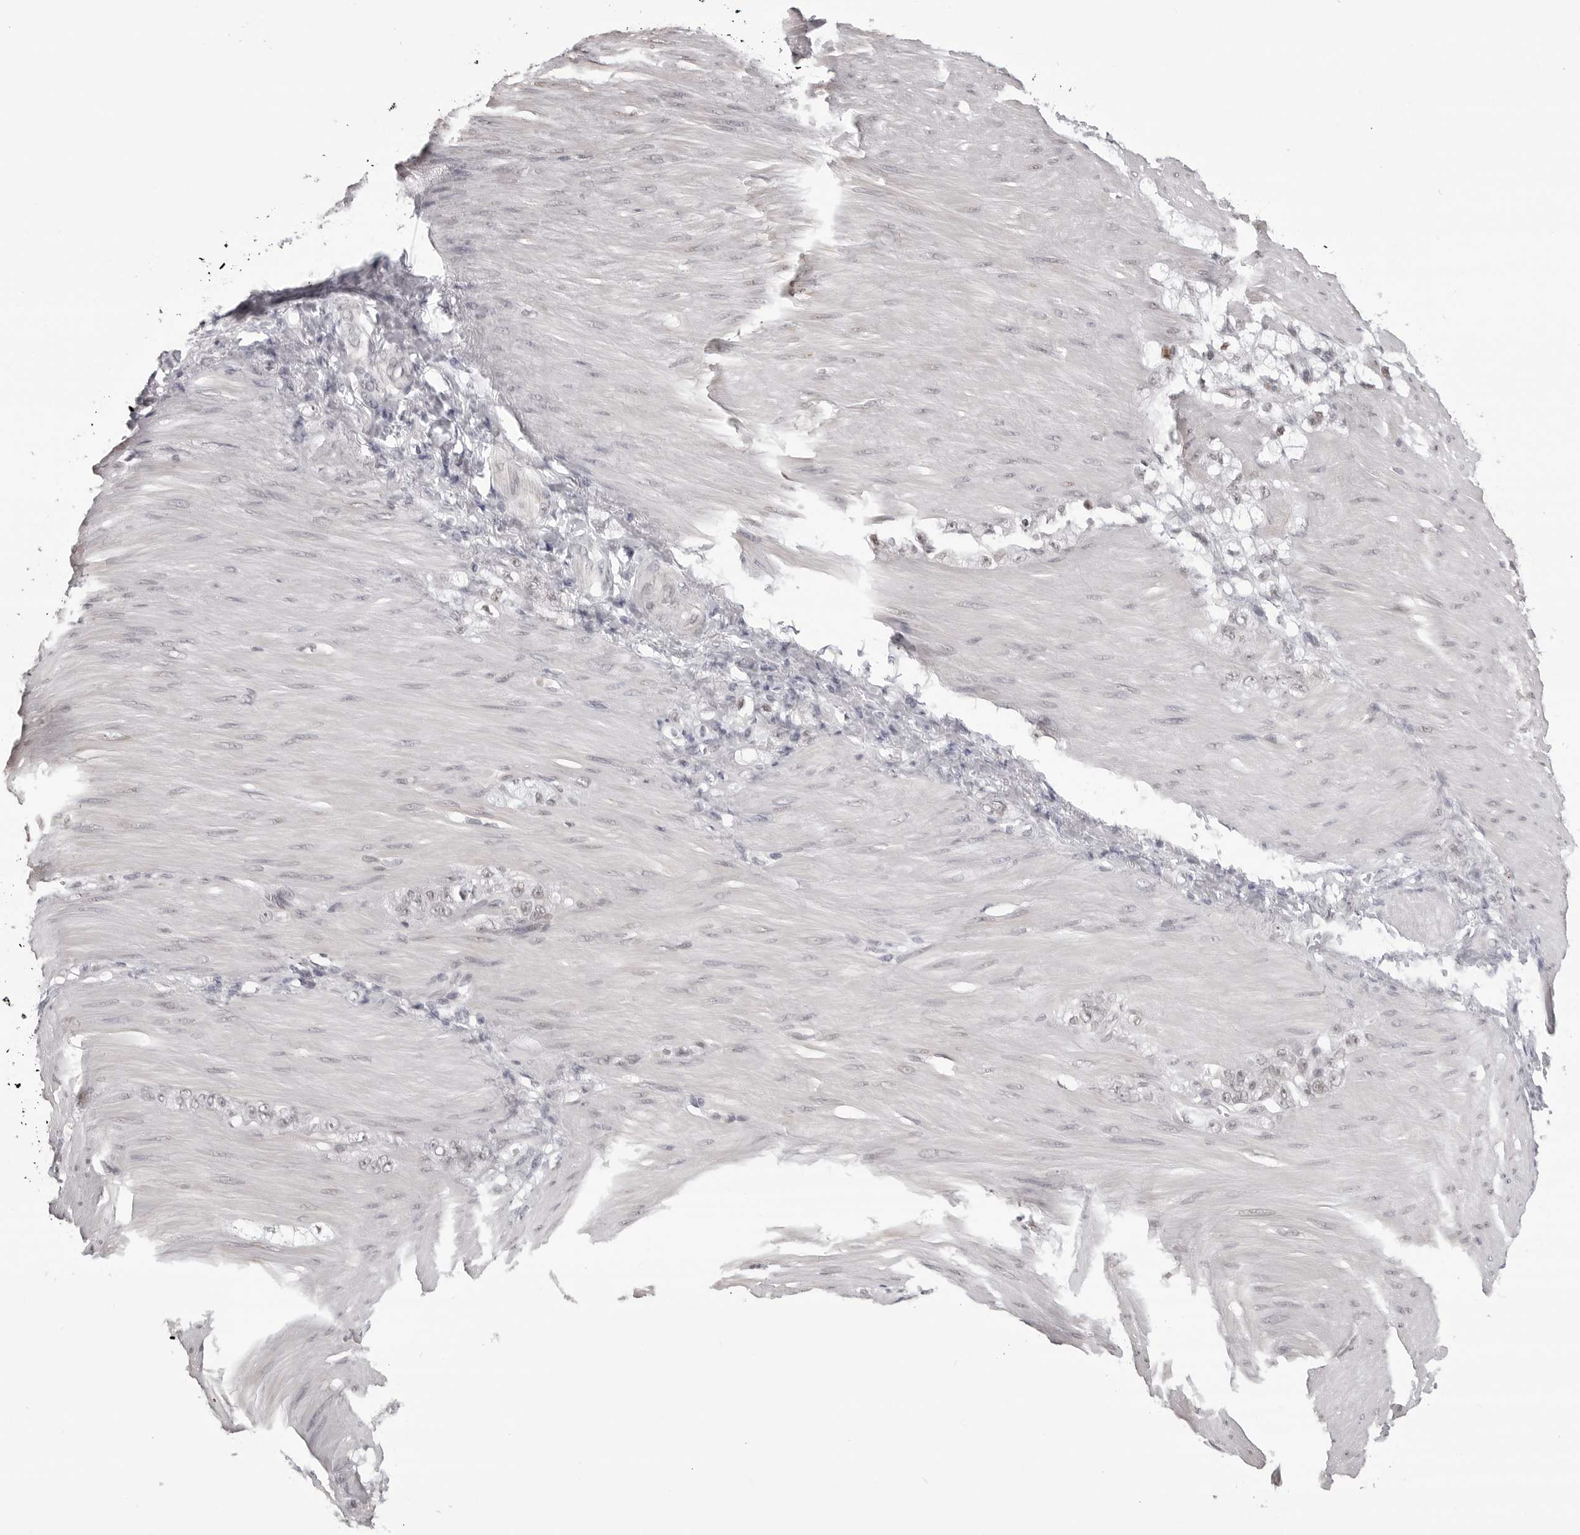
{"staining": {"intensity": "negative", "quantity": "none", "location": "none"}, "tissue": "stomach cancer", "cell_type": "Tumor cells", "image_type": "cancer", "snomed": [{"axis": "morphology", "description": "Normal tissue, NOS"}, {"axis": "morphology", "description": "Adenocarcinoma, NOS"}, {"axis": "topography", "description": "Stomach"}], "caption": "Image shows no protein staining in tumor cells of stomach adenocarcinoma tissue.", "gene": "PHF3", "patient": {"sex": "male", "age": 82}}